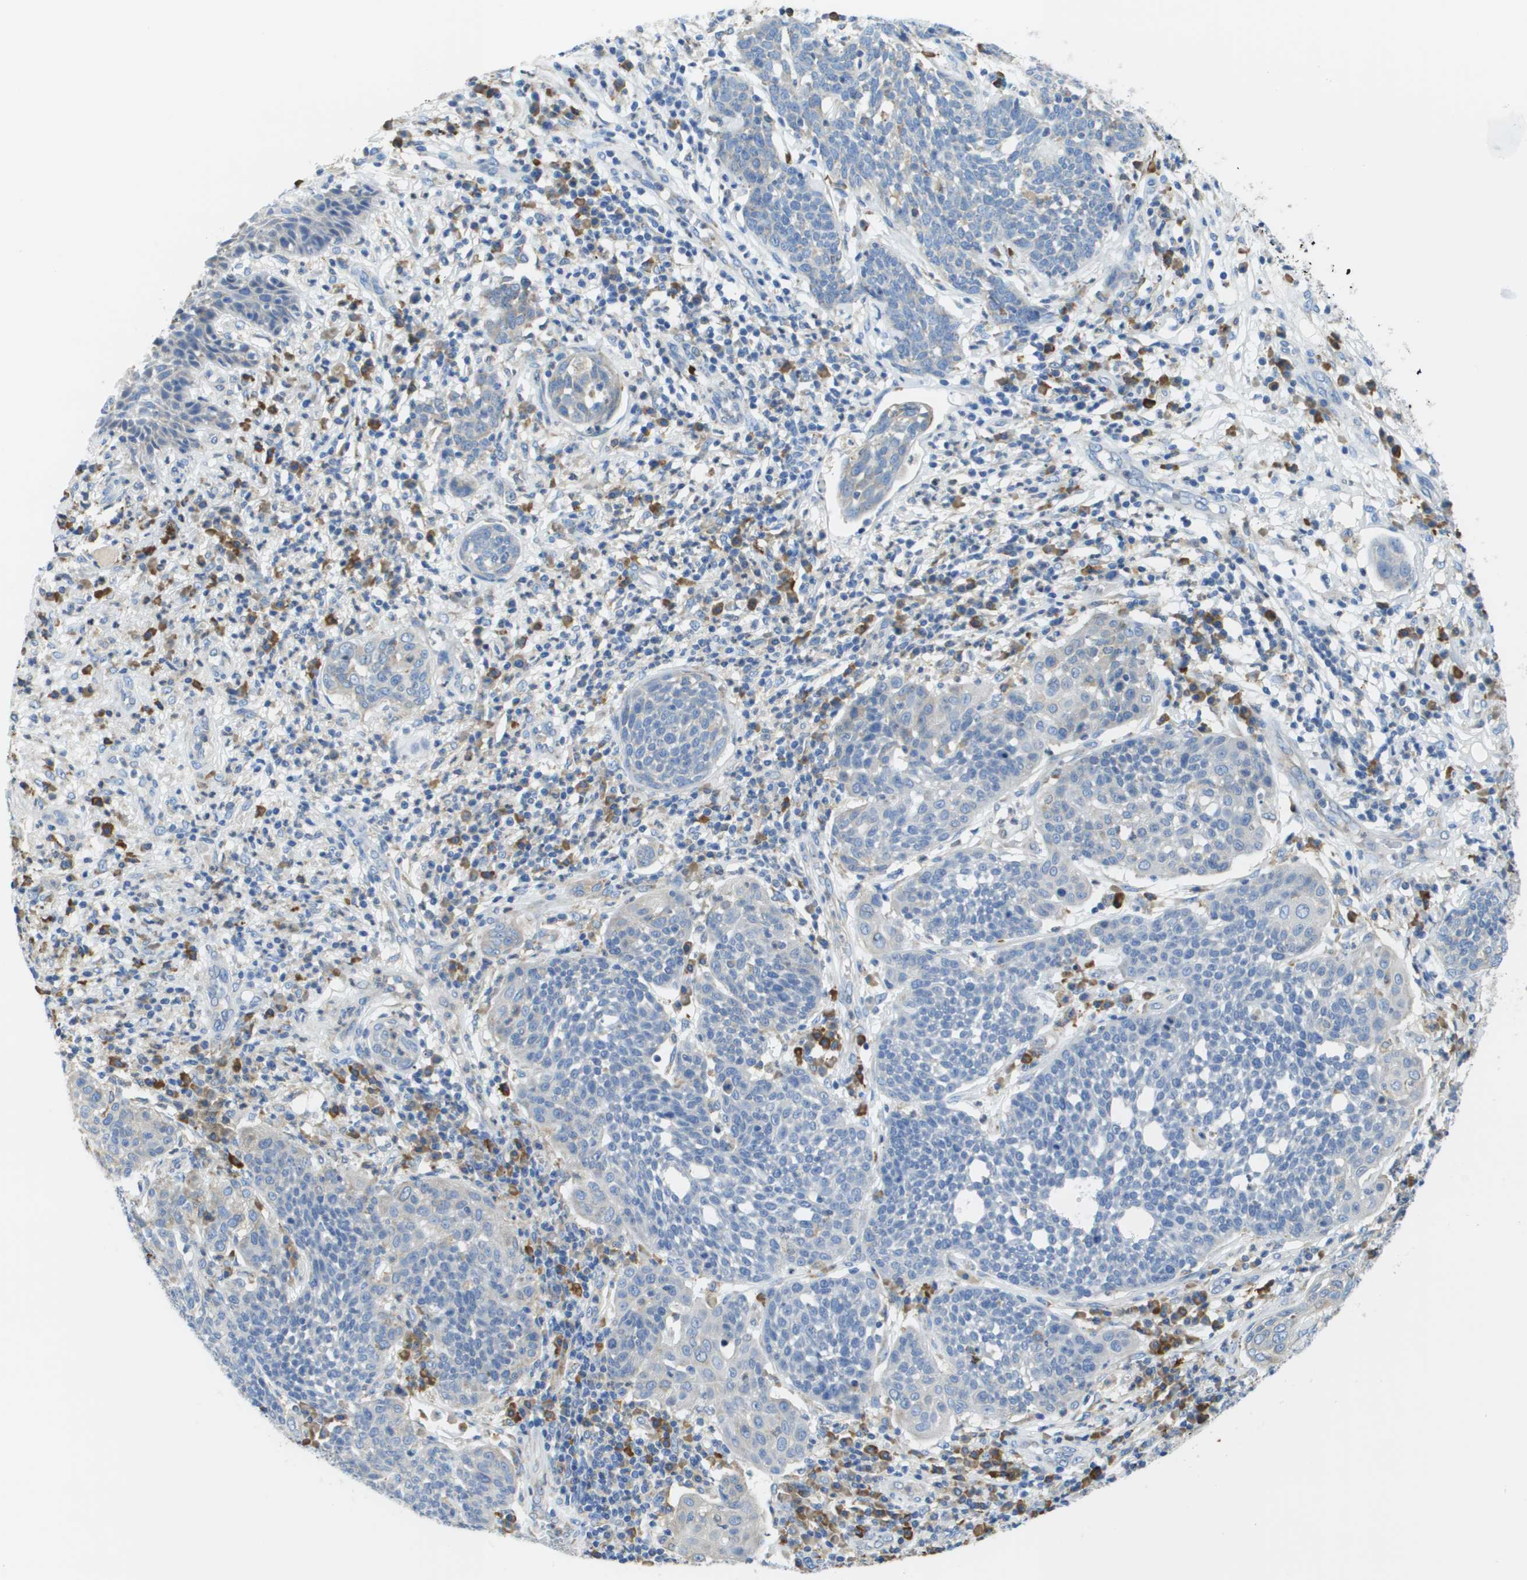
{"staining": {"intensity": "negative", "quantity": "none", "location": "none"}, "tissue": "cervical cancer", "cell_type": "Tumor cells", "image_type": "cancer", "snomed": [{"axis": "morphology", "description": "Squamous cell carcinoma, NOS"}, {"axis": "topography", "description": "Cervix"}], "caption": "Tumor cells are negative for brown protein staining in cervical cancer.", "gene": "SDR42E1", "patient": {"sex": "female", "age": 34}}